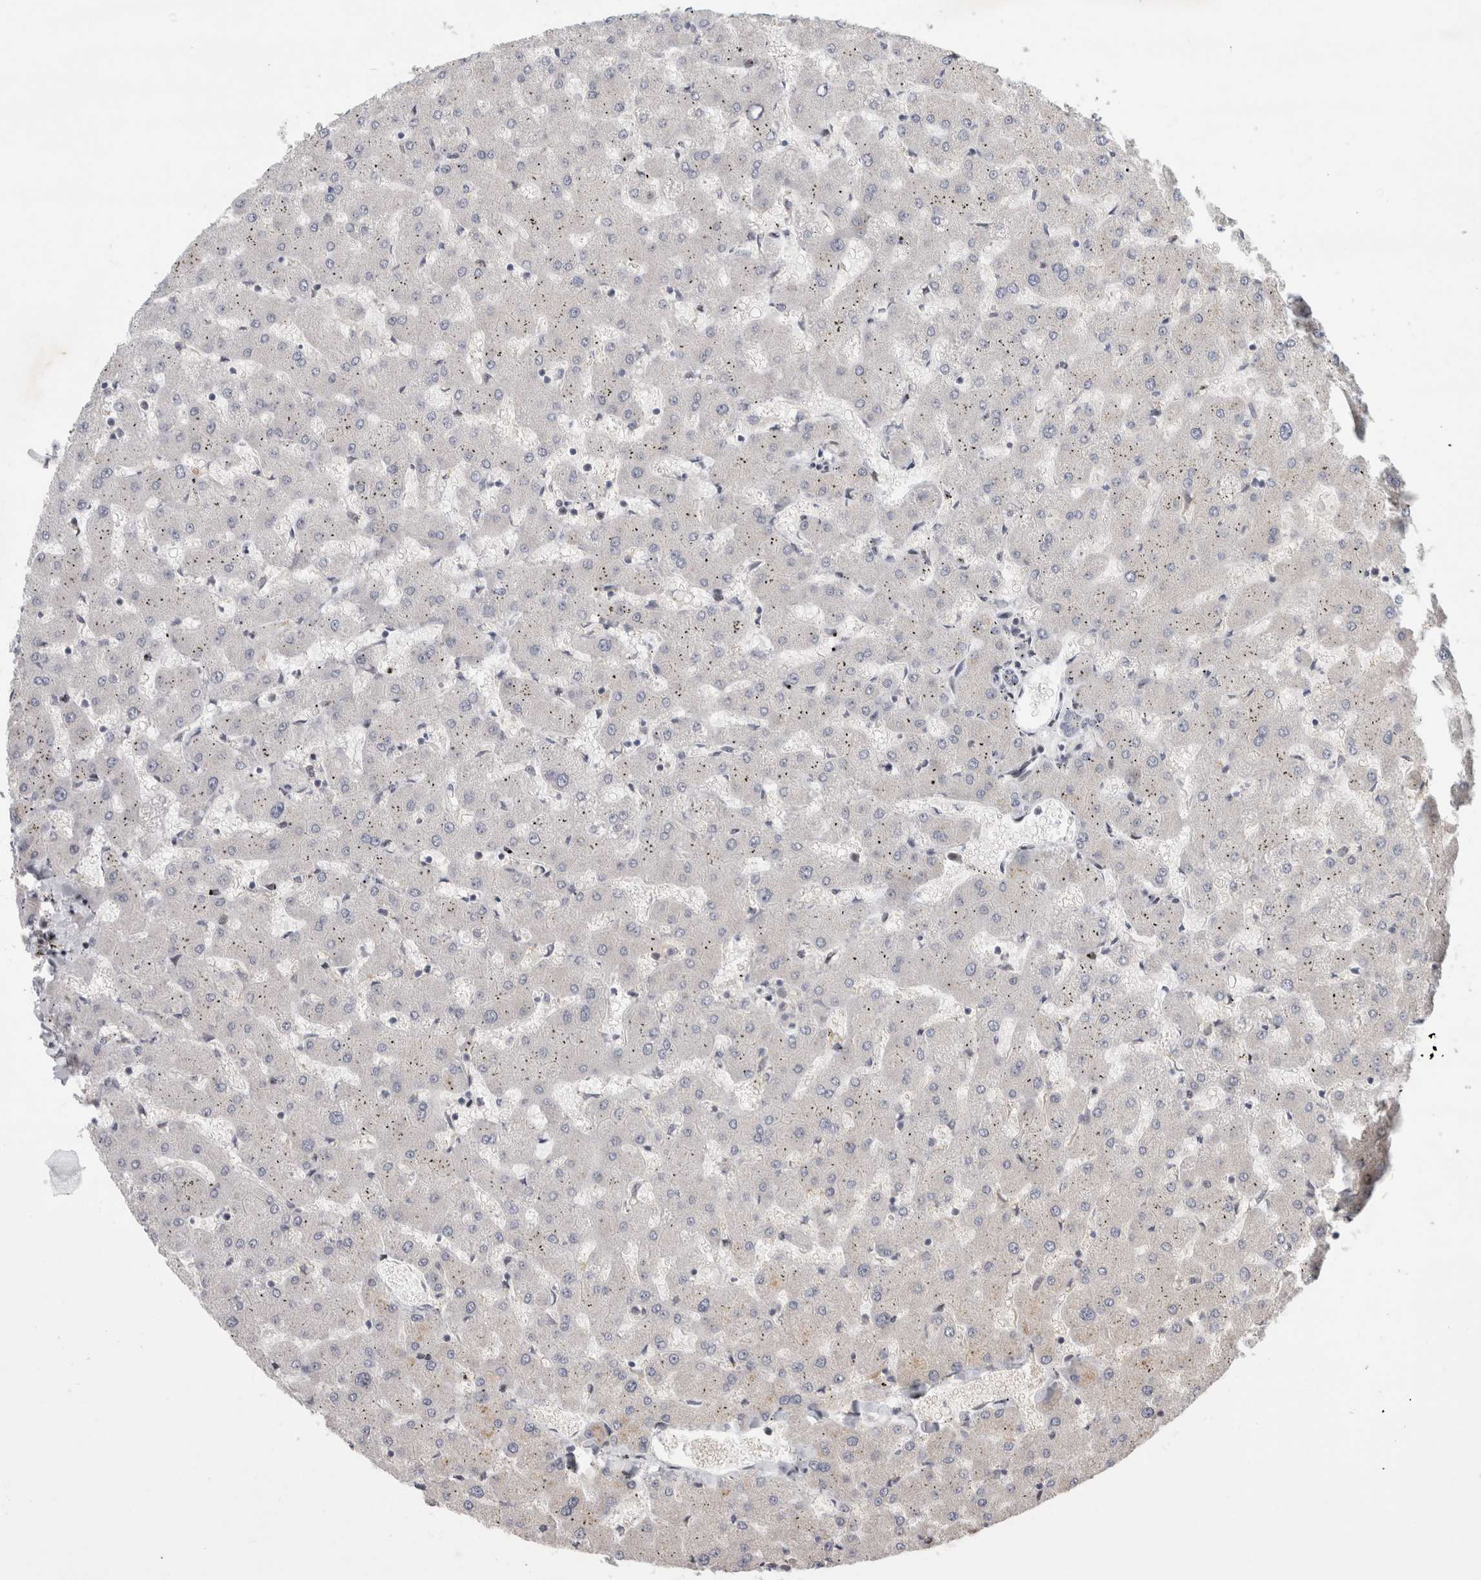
{"staining": {"intensity": "moderate", "quantity": "<25%", "location": "nuclear"}, "tissue": "liver", "cell_type": "Cholangiocytes", "image_type": "normal", "snomed": [{"axis": "morphology", "description": "Normal tissue, NOS"}, {"axis": "topography", "description": "Liver"}], "caption": "The image exhibits immunohistochemical staining of normal liver. There is moderate nuclear staining is present in approximately <25% of cholangiocytes. (brown staining indicates protein expression, while blue staining denotes nuclei).", "gene": "C8orf58", "patient": {"sex": "female", "age": 63}}